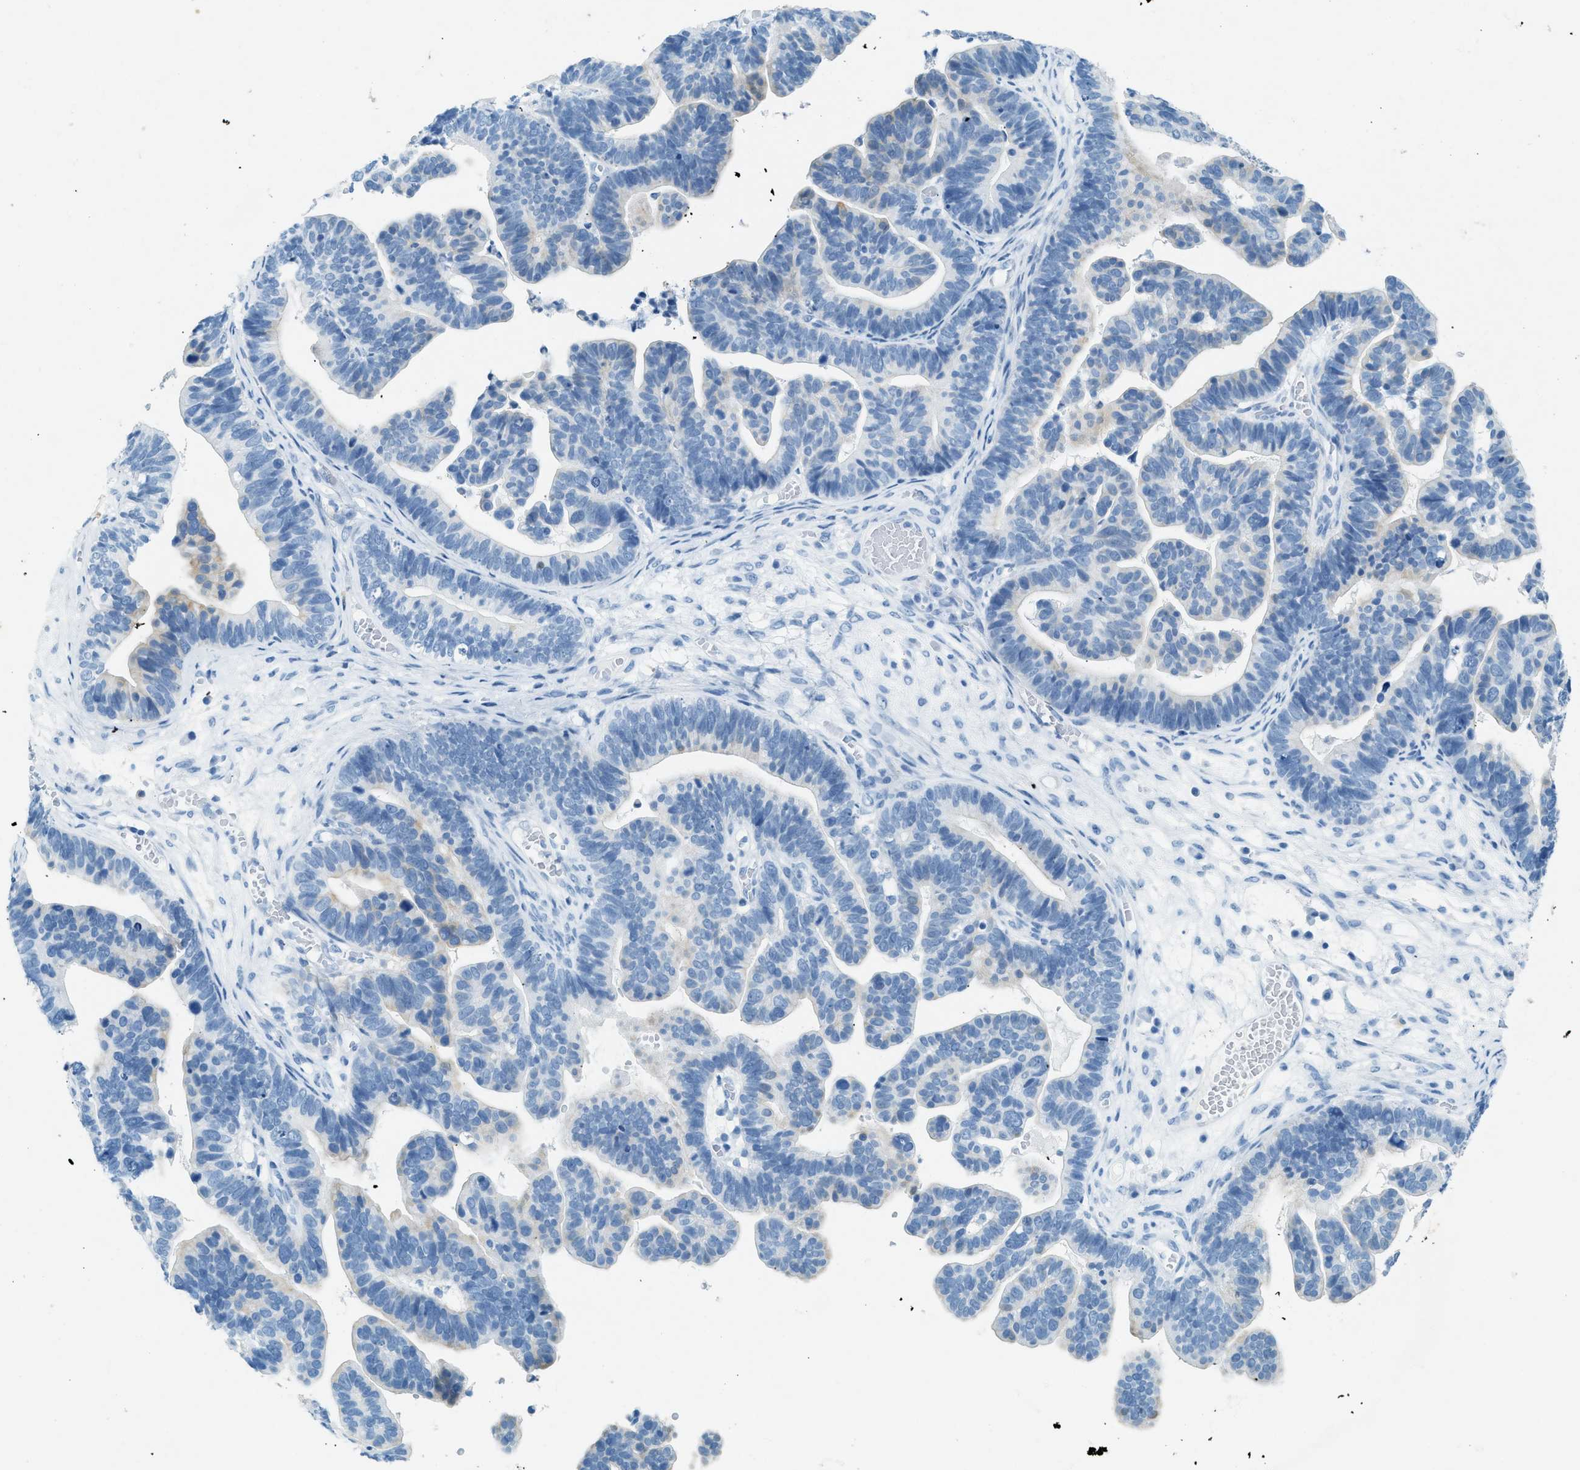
{"staining": {"intensity": "negative", "quantity": "none", "location": "none"}, "tissue": "ovarian cancer", "cell_type": "Tumor cells", "image_type": "cancer", "snomed": [{"axis": "morphology", "description": "Cystadenocarcinoma, serous, NOS"}, {"axis": "topography", "description": "Ovary"}], "caption": "Ovarian cancer (serous cystadenocarcinoma) was stained to show a protein in brown. There is no significant staining in tumor cells.", "gene": "HHATL", "patient": {"sex": "female", "age": 56}}